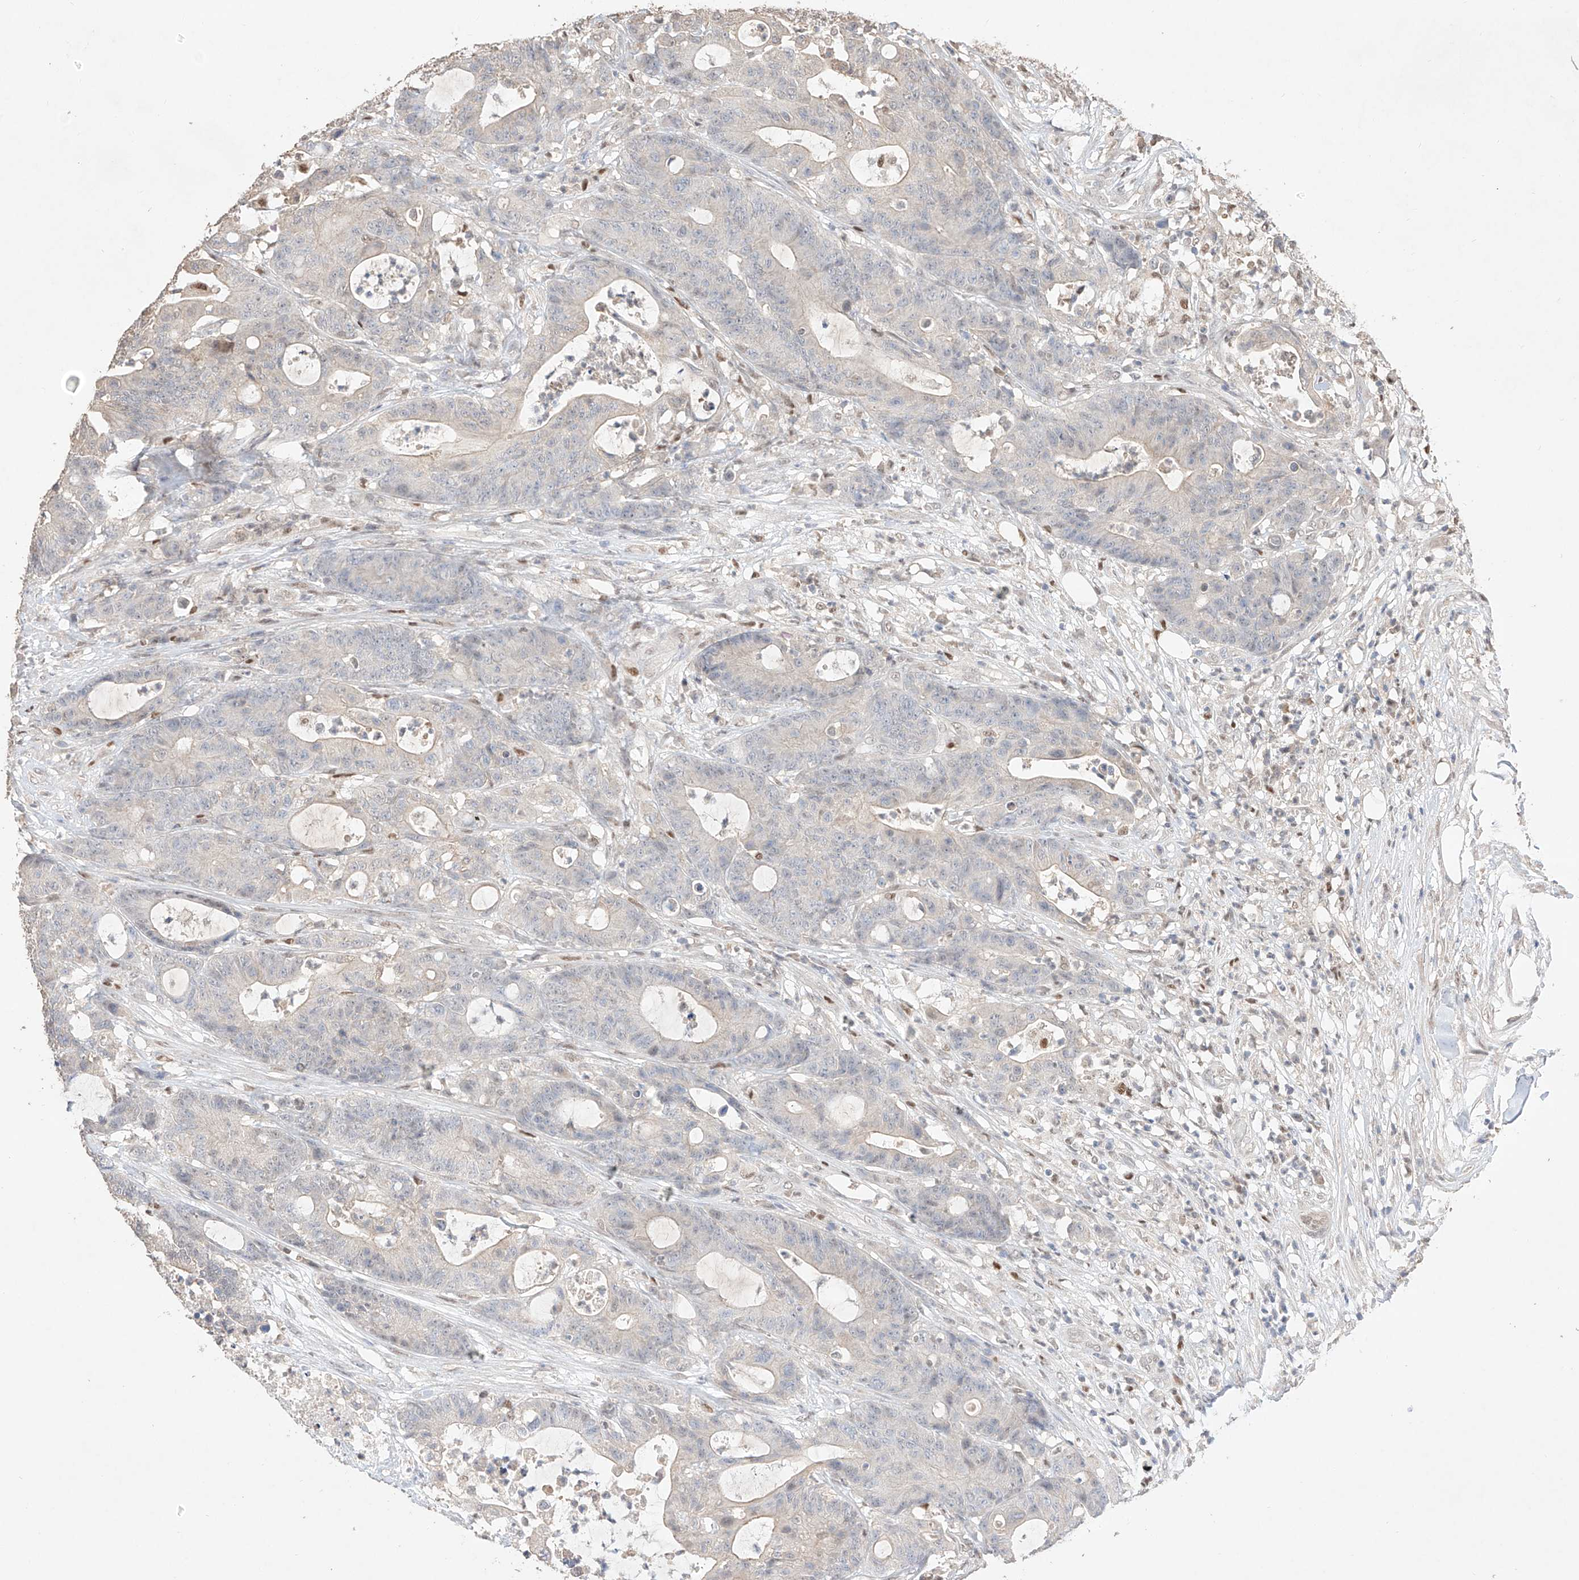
{"staining": {"intensity": "negative", "quantity": "none", "location": "none"}, "tissue": "colorectal cancer", "cell_type": "Tumor cells", "image_type": "cancer", "snomed": [{"axis": "morphology", "description": "Adenocarcinoma, NOS"}, {"axis": "topography", "description": "Colon"}], "caption": "This is an immunohistochemistry (IHC) histopathology image of human adenocarcinoma (colorectal). There is no positivity in tumor cells.", "gene": "APIP", "patient": {"sex": "female", "age": 84}}